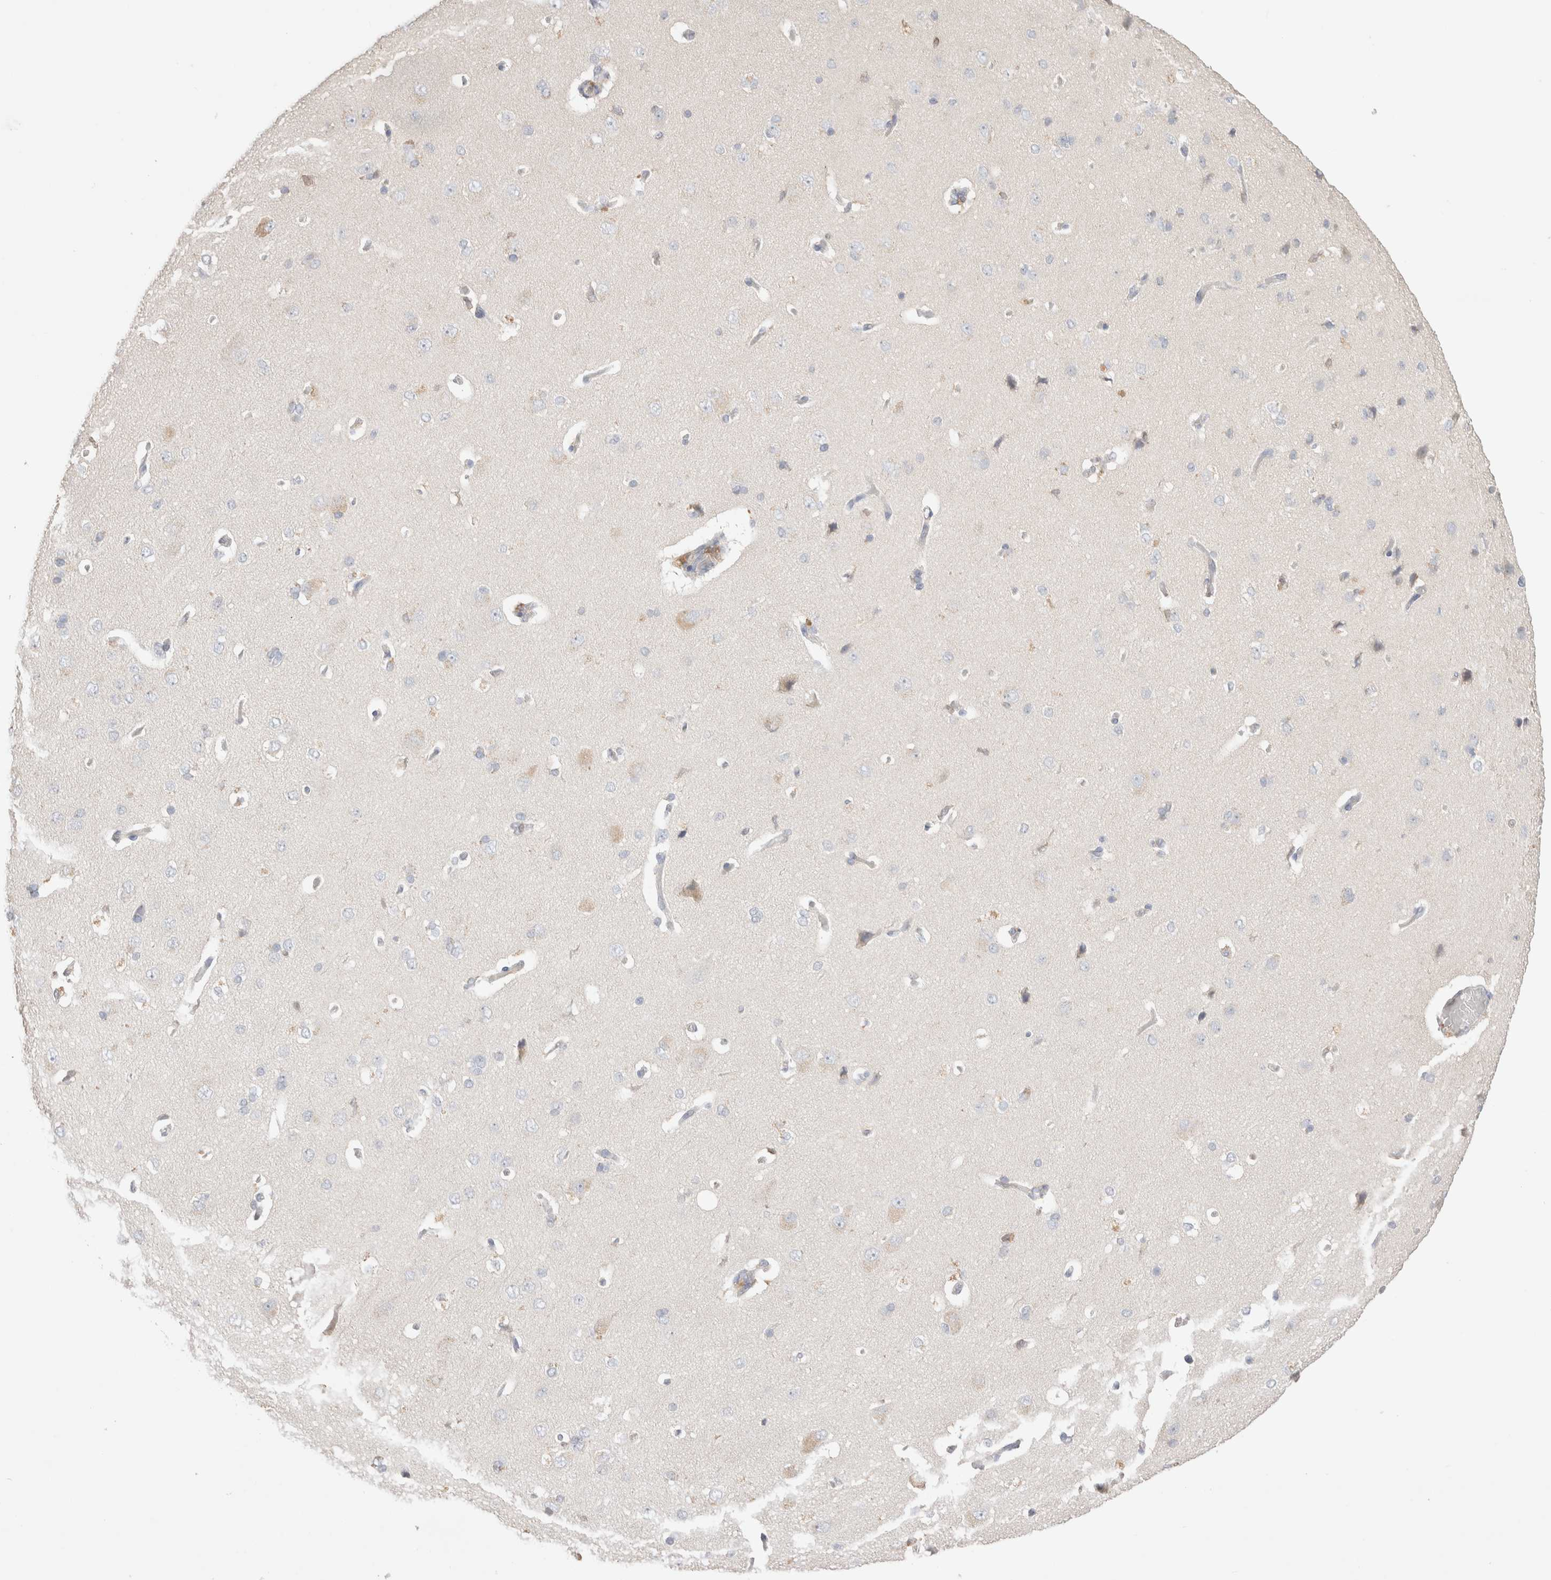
{"staining": {"intensity": "negative", "quantity": "none", "location": "none"}, "tissue": "cerebral cortex", "cell_type": "Endothelial cells", "image_type": "normal", "snomed": [{"axis": "morphology", "description": "Normal tissue, NOS"}, {"axis": "topography", "description": "Cerebral cortex"}], "caption": "The IHC micrograph has no significant positivity in endothelial cells of cerebral cortex.", "gene": "HPGDS", "patient": {"sex": "male", "age": 62}}